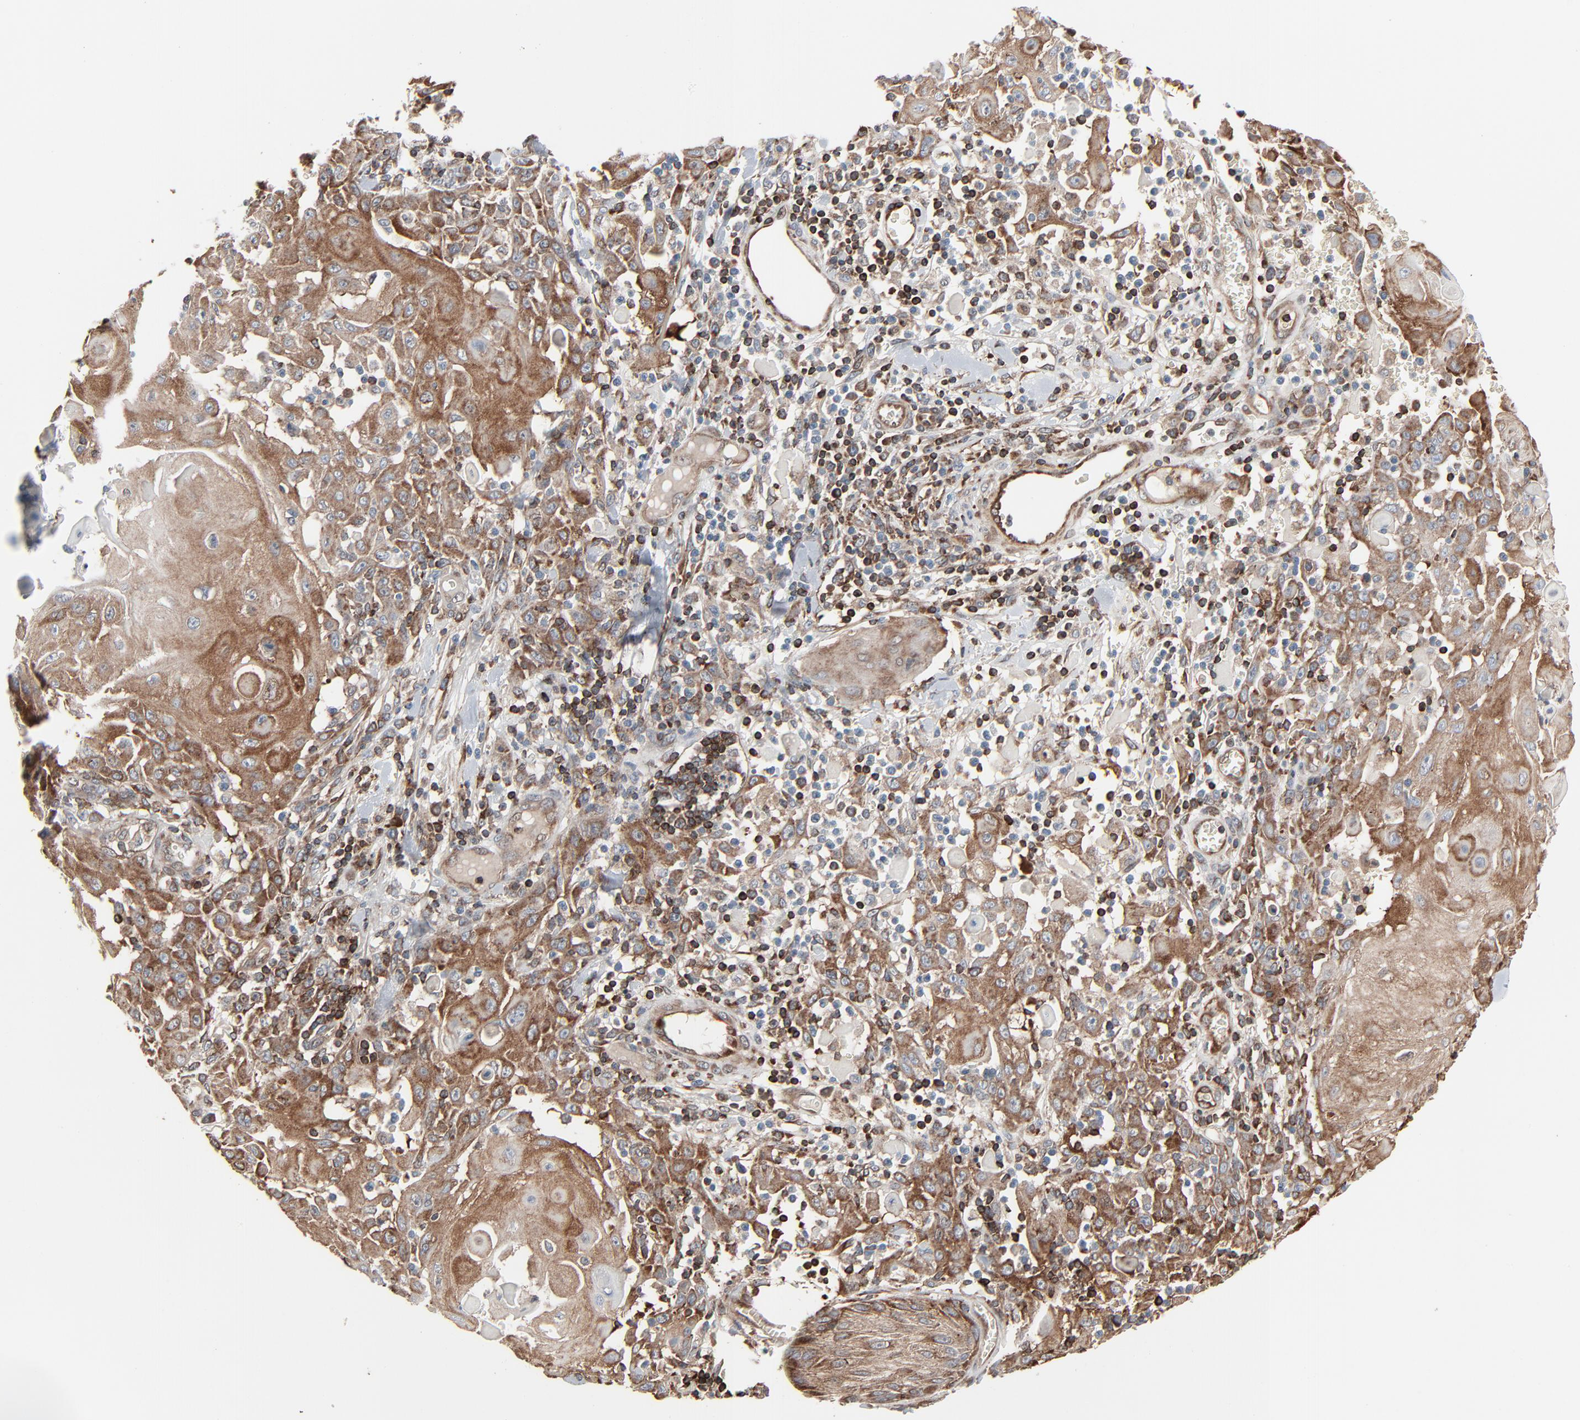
{"staining": {"intensity": "moderate", "quantity": "25%-75%", "location": "cytoplasmic/membranous"}, "tissue": "skin cancer", "cell_type": "Tumor cells", "image_type": "cancer", "snomed": [{"axis": "morphology", "description": "Squamous cell carcinoma, NOS"}, {"axis": "topography", "description": "Skin"}], "caption": "Squamous cell carcinoma (skin) stained with a protein marker reveals moderate staining in tumor cells.", "gene": "OPTN", "patient": {"sex": "male", "age": 24}}